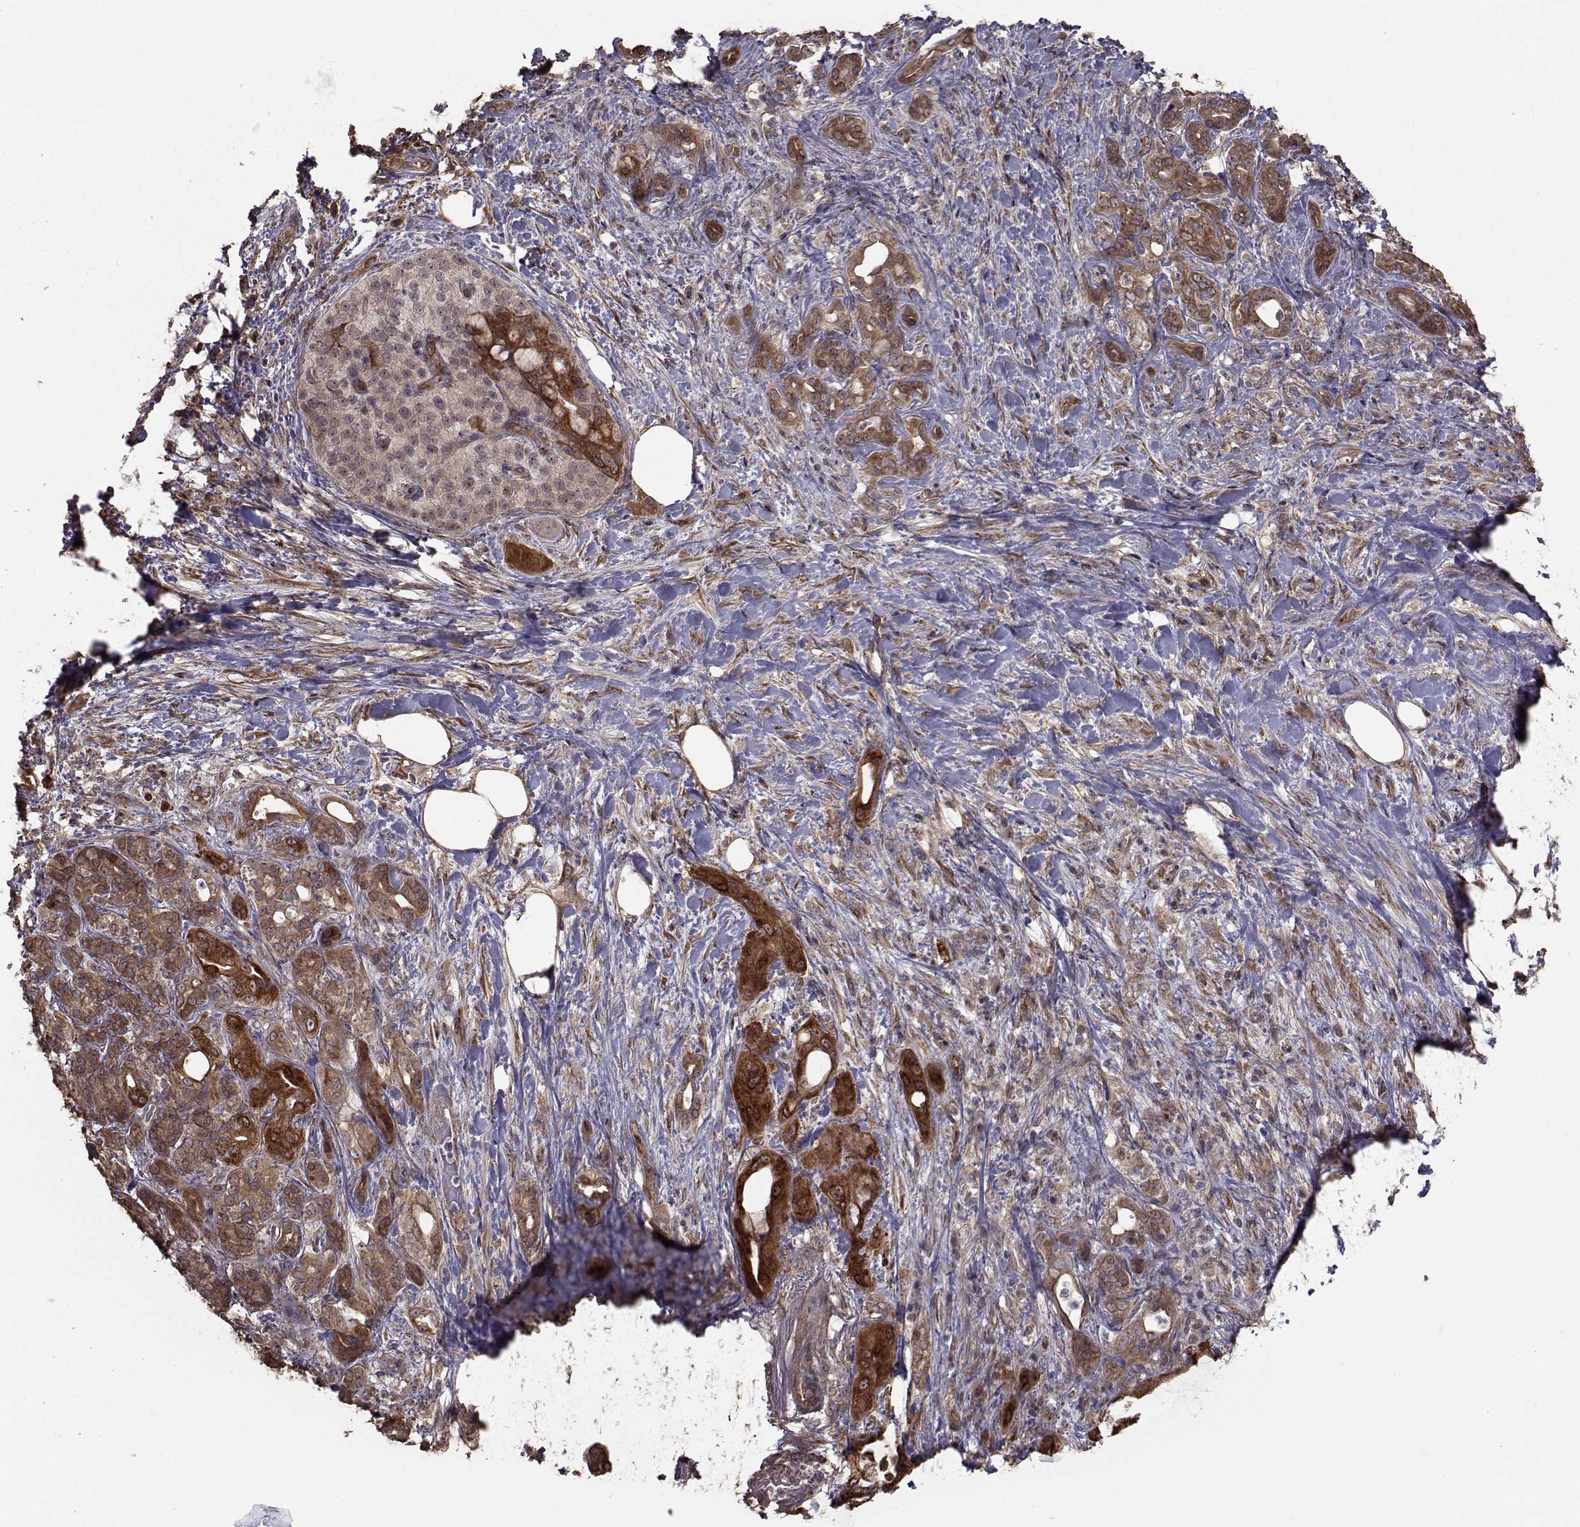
{"staining": {"intensity": "strong", "quantity": "25%-75%", "location": "cytoplasmic/membranous"}, "tissue": "pancreatic cancer", "cell_type": "Tumor cells", "image_type": "cancer", "snomed": [{"axis": "morphology", "description": "Adenocarcinoma, NOS"}, {"axis": "topography", "description": "Pancreas"}], "caption": "The micrograph exhibits a brown stain indicating the presence of a protein in the cytoplasmic/membranous of tumor cells in pancreatic cancer.", "gene": "TRIP10", "patient": {"sex": "male", "age": 71}}